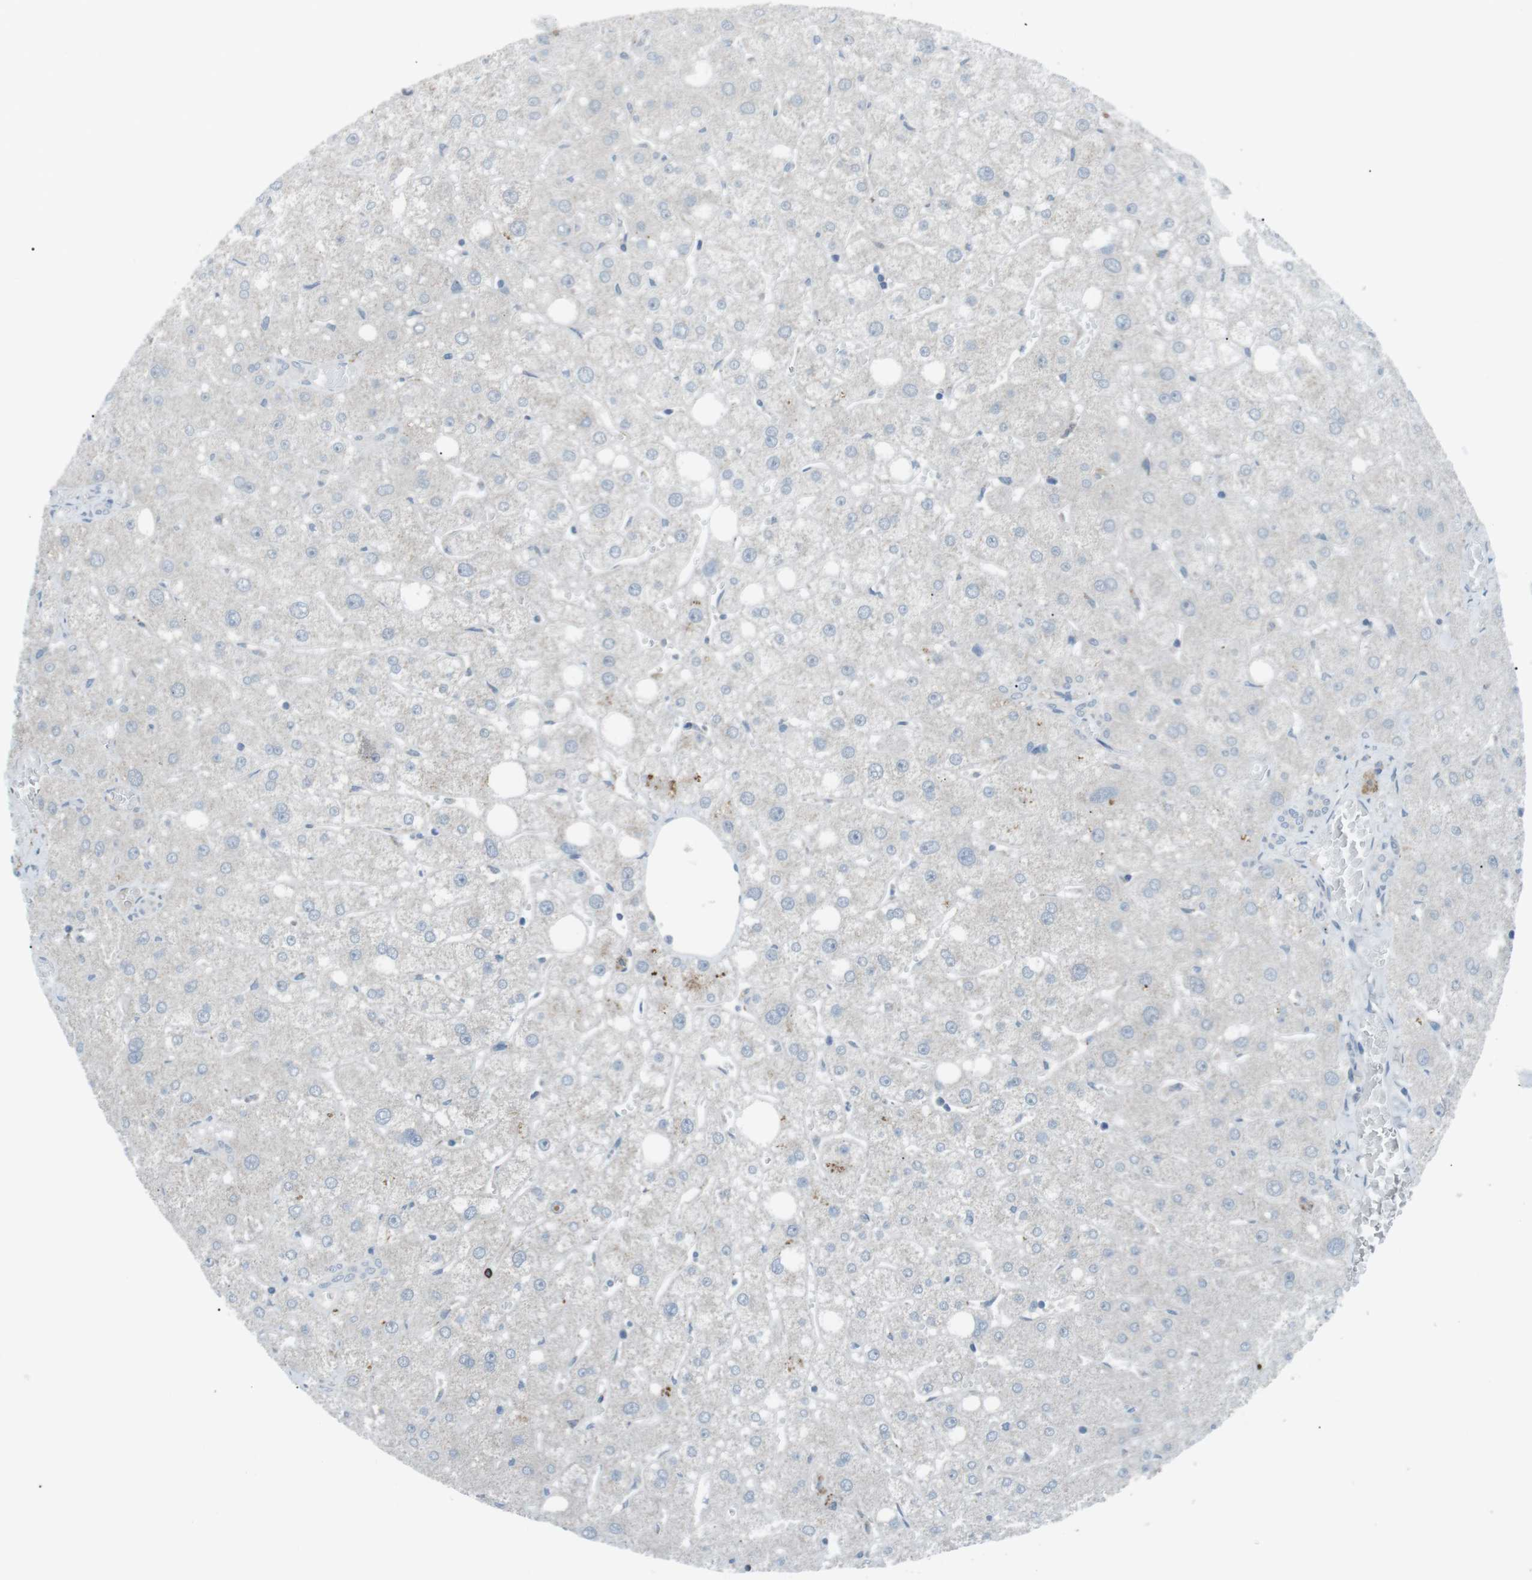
{"staining": {"intensity": "negative", "quantity": "none", "location": "none"}, "tissue": "liver", "cell_type": "Cholangiocytes", "image_type": "normal", "snomed": [{"axis": "morphology", "description": "Normal tissue, NOS"}, {"axis": "topography", "description": "Liver"}], "caption": "DAB immunohistochemical staining of benign human liver exhibits no significant expression in cholangiocytes.", "gene": "FCRLA", "patient": {"sex": "male", "age": 73}}